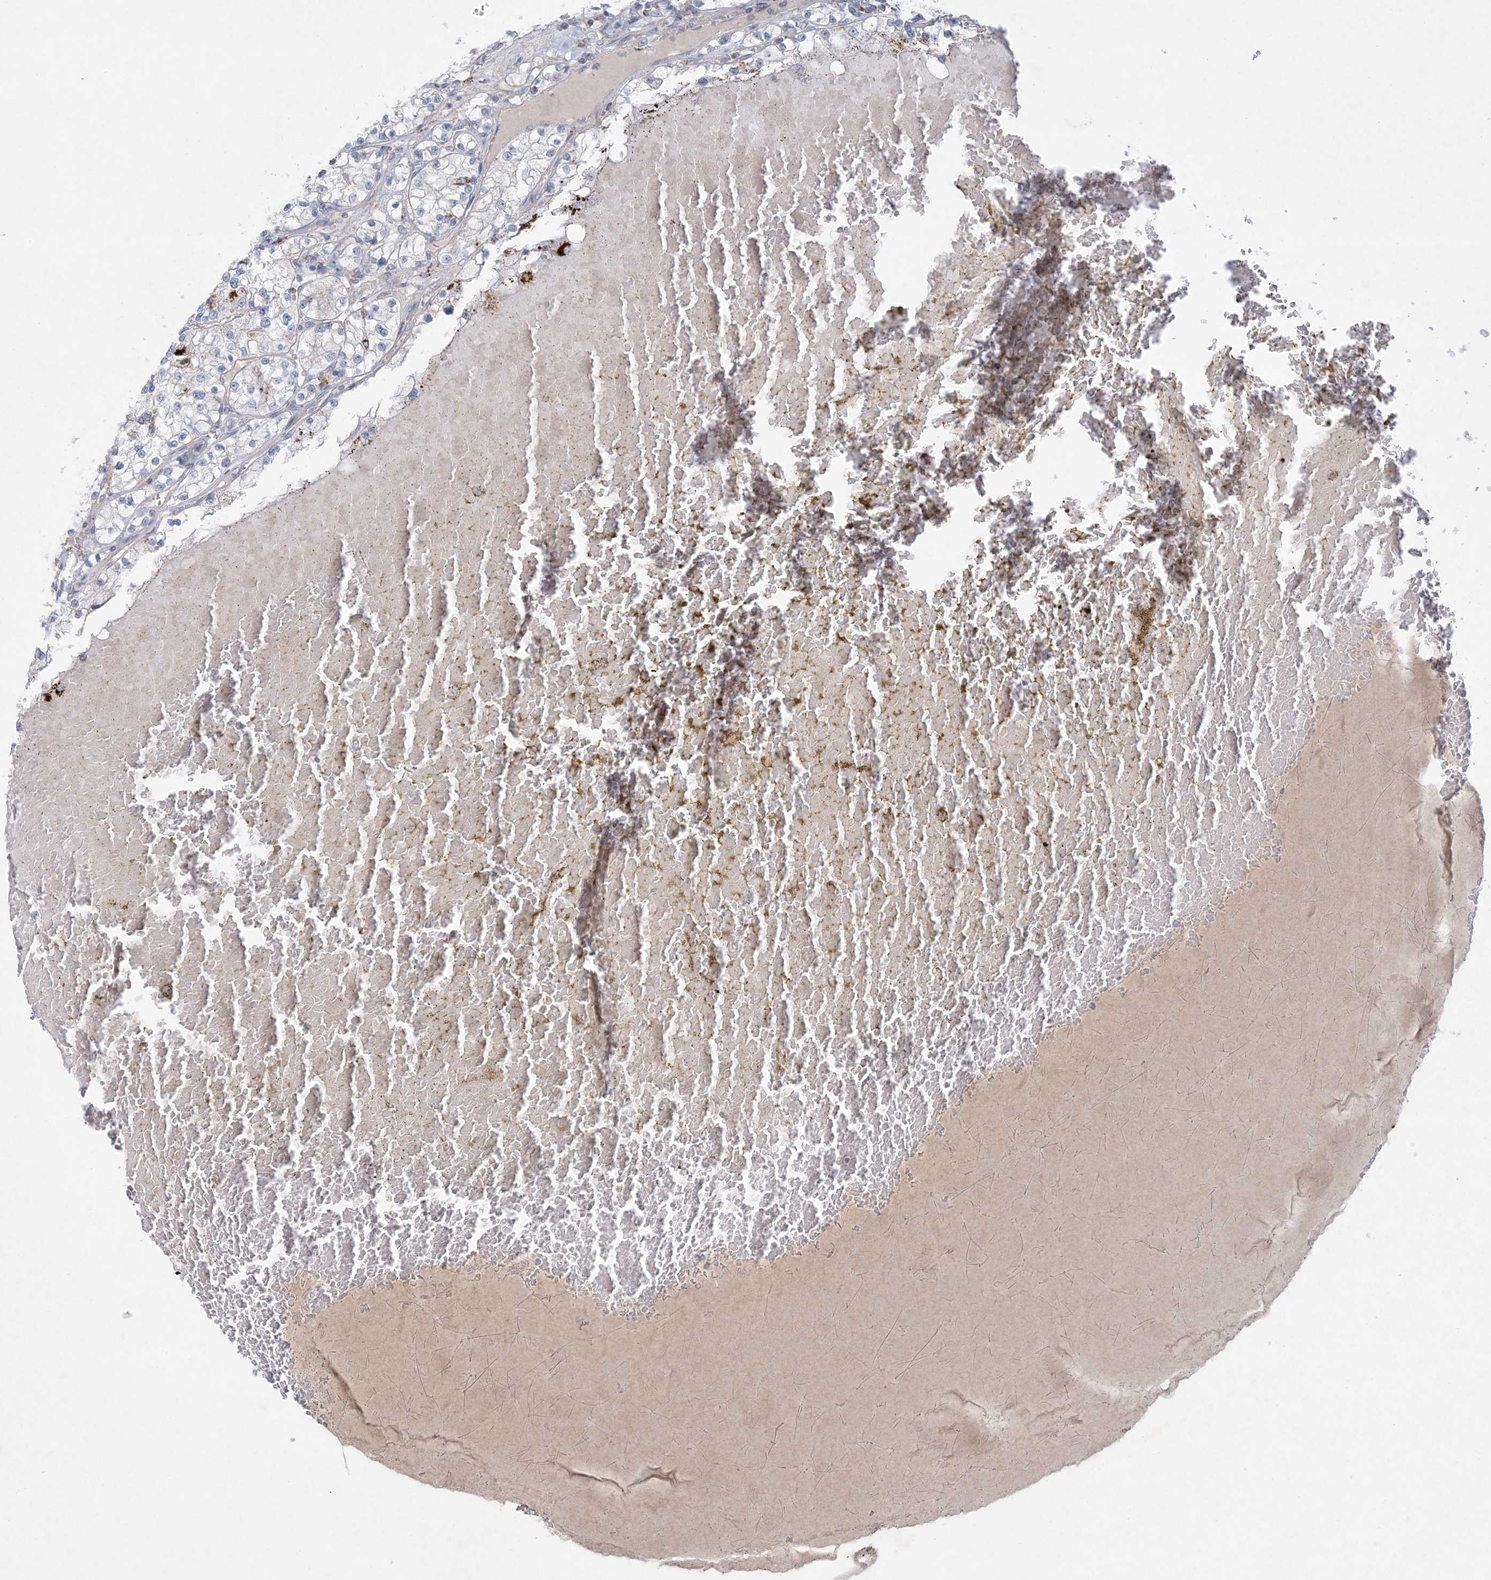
{"staining": {"intensity": "negative", "quantity": "none", "location": "none"}, "tissue": "renal cancer", "cell_type": "Tumor cells", "image_type": "cancer", "snomed": [{"axis": "morphology", "description": "Normal tissue, NOS"}, {"axis": "morphology", "description": "Adenocarcinoma, NOS"}, {"axis": "topography", "description": "Kidney"}], "caption": "Tumor cells are negative for brown protein staining in adenocarcinoma (renal).", "gene": "KCTD6", "patient": {"sex": "male", "age": 68}}